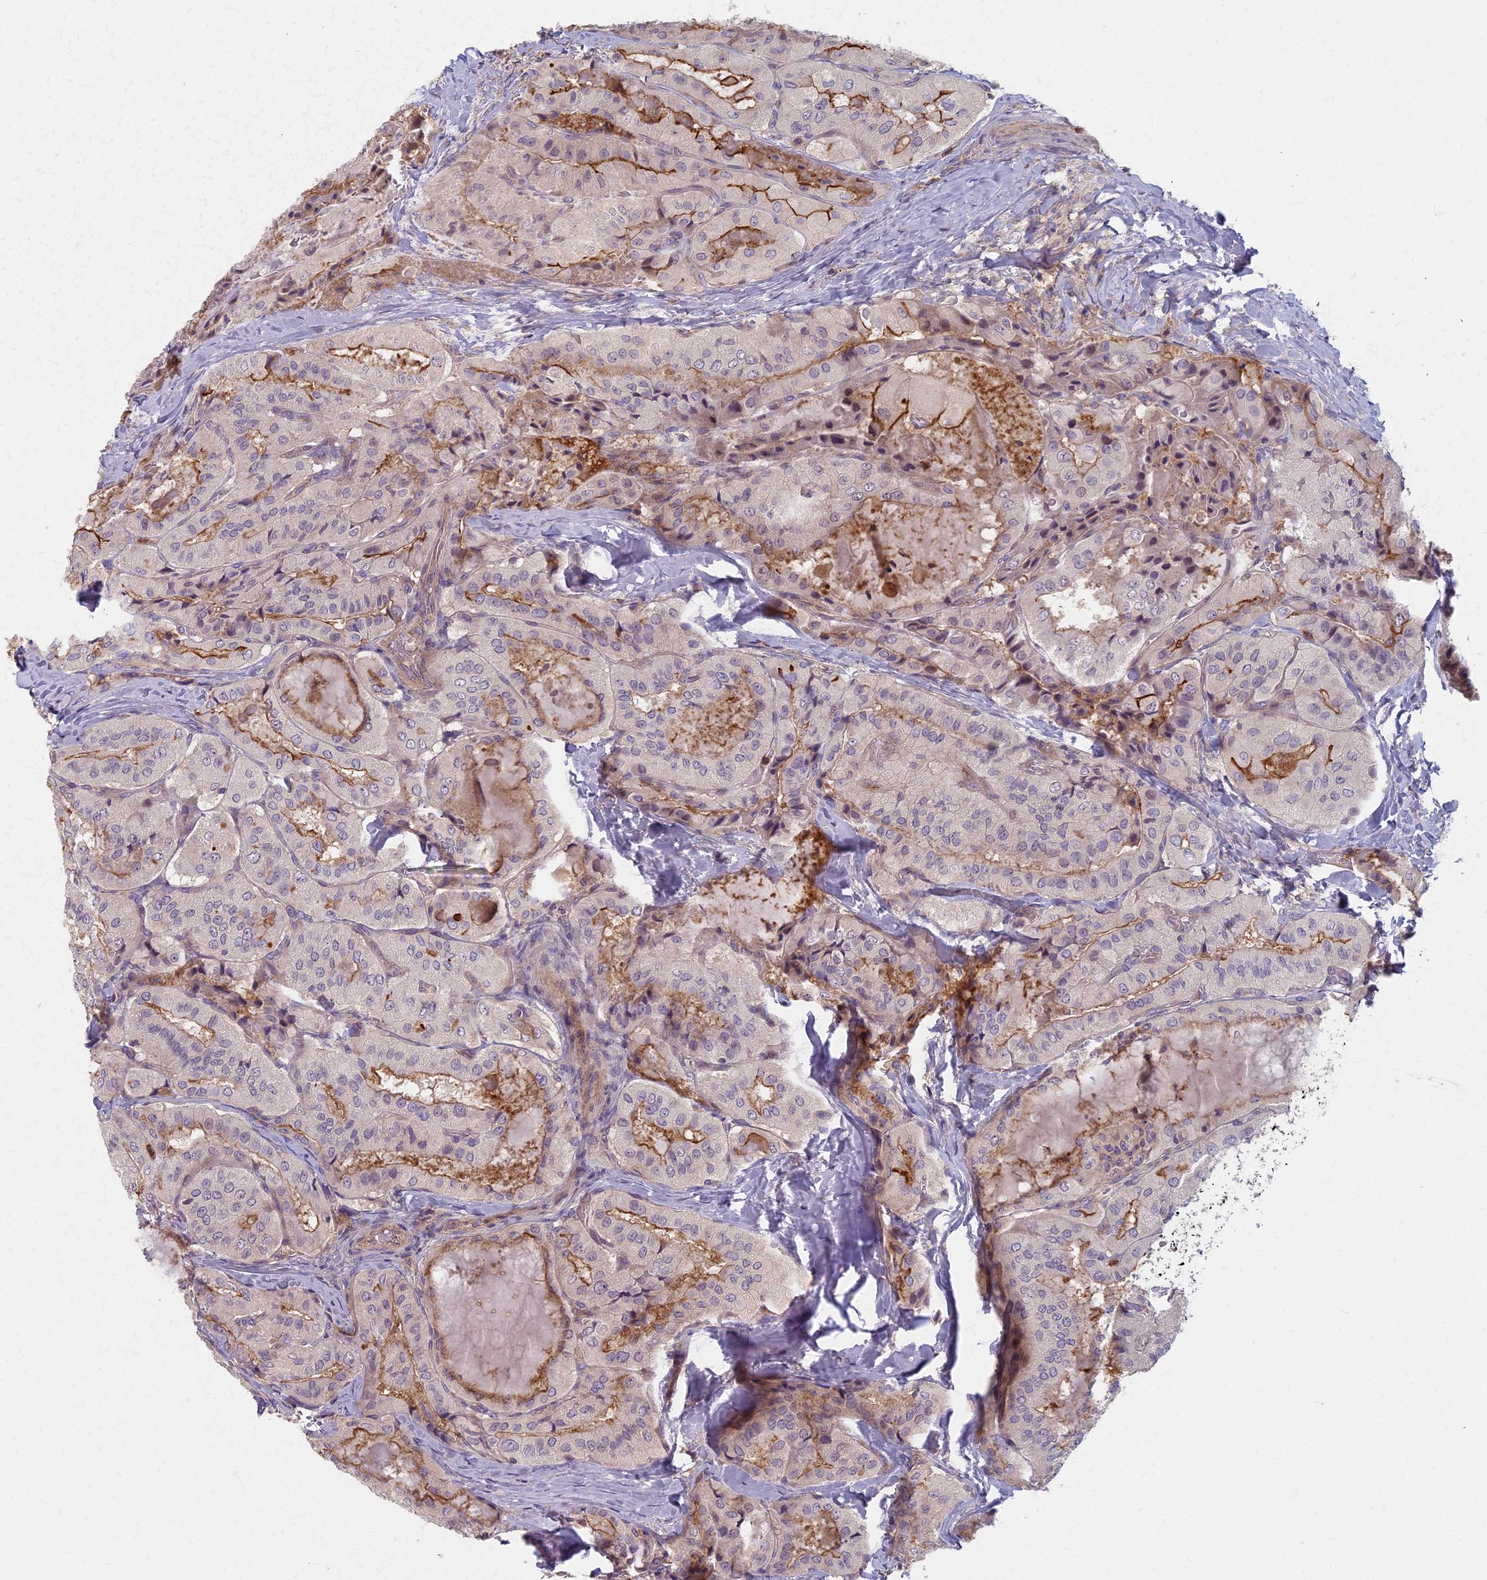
{"staining": {"intensity": "moderate", "quantity": "25%-75%", "location": "cytoplasmic/membranous"}, "tissue": "thyroid cancer", "cell_type": "Tumor cells", "image_type": "cancer", "snomed": [{"axis": "morphology", "description": "Normal tissue, NOS"}, {"axis": "morphology", "description": "Papillary adenocarcinoma, NOS"}, {"axis": "topography", "description": "Thyroid gland"}], "caption": "The micrograph demonstrates staining of thyroid cancer (papillary adenocarcinoma), revealing moderate cytoplasmic/membranous protein positivity (brown color) within tumor cells.", "gene": "AP4E1", "patient": {"sex": "female", "age": 59}}